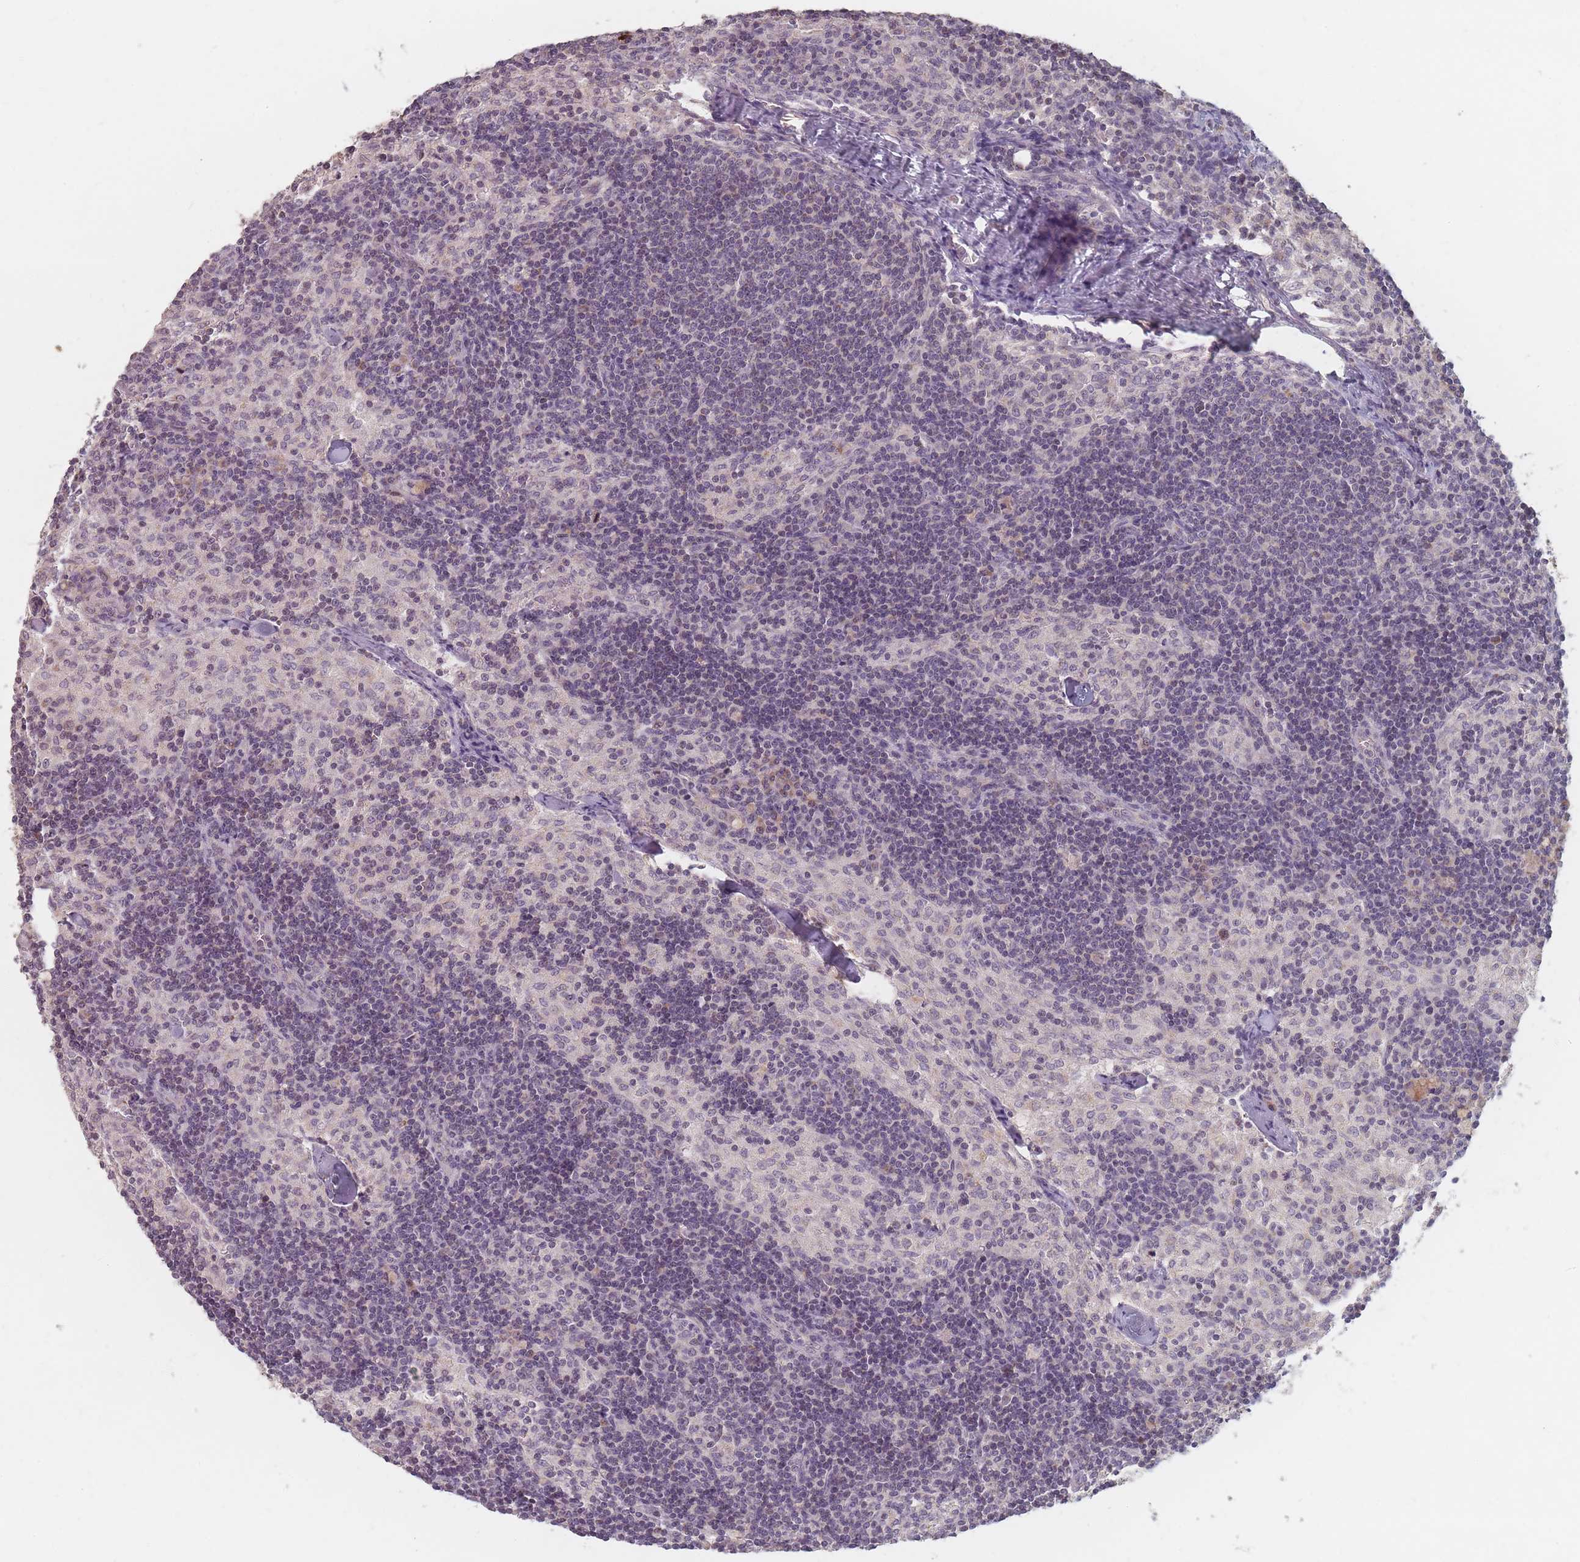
{"staining": {"intensity": "negative", "quantity": "none", "location": "none"}, "tissue": "lymph node", "cell_type": "Germinal center cells", "image_type": "normal", "snomed": [{"axis": "morphology", "description": "Normal tissue, NOS"}, {"axis": "topography", "description": "Lymph node"}], "caption": "There is no significant expression in germinal center cells of lymph node. Nuclei are stained in blue.", "gene": "OR2M4", "patient": {"sex": "female", "age": 42}}